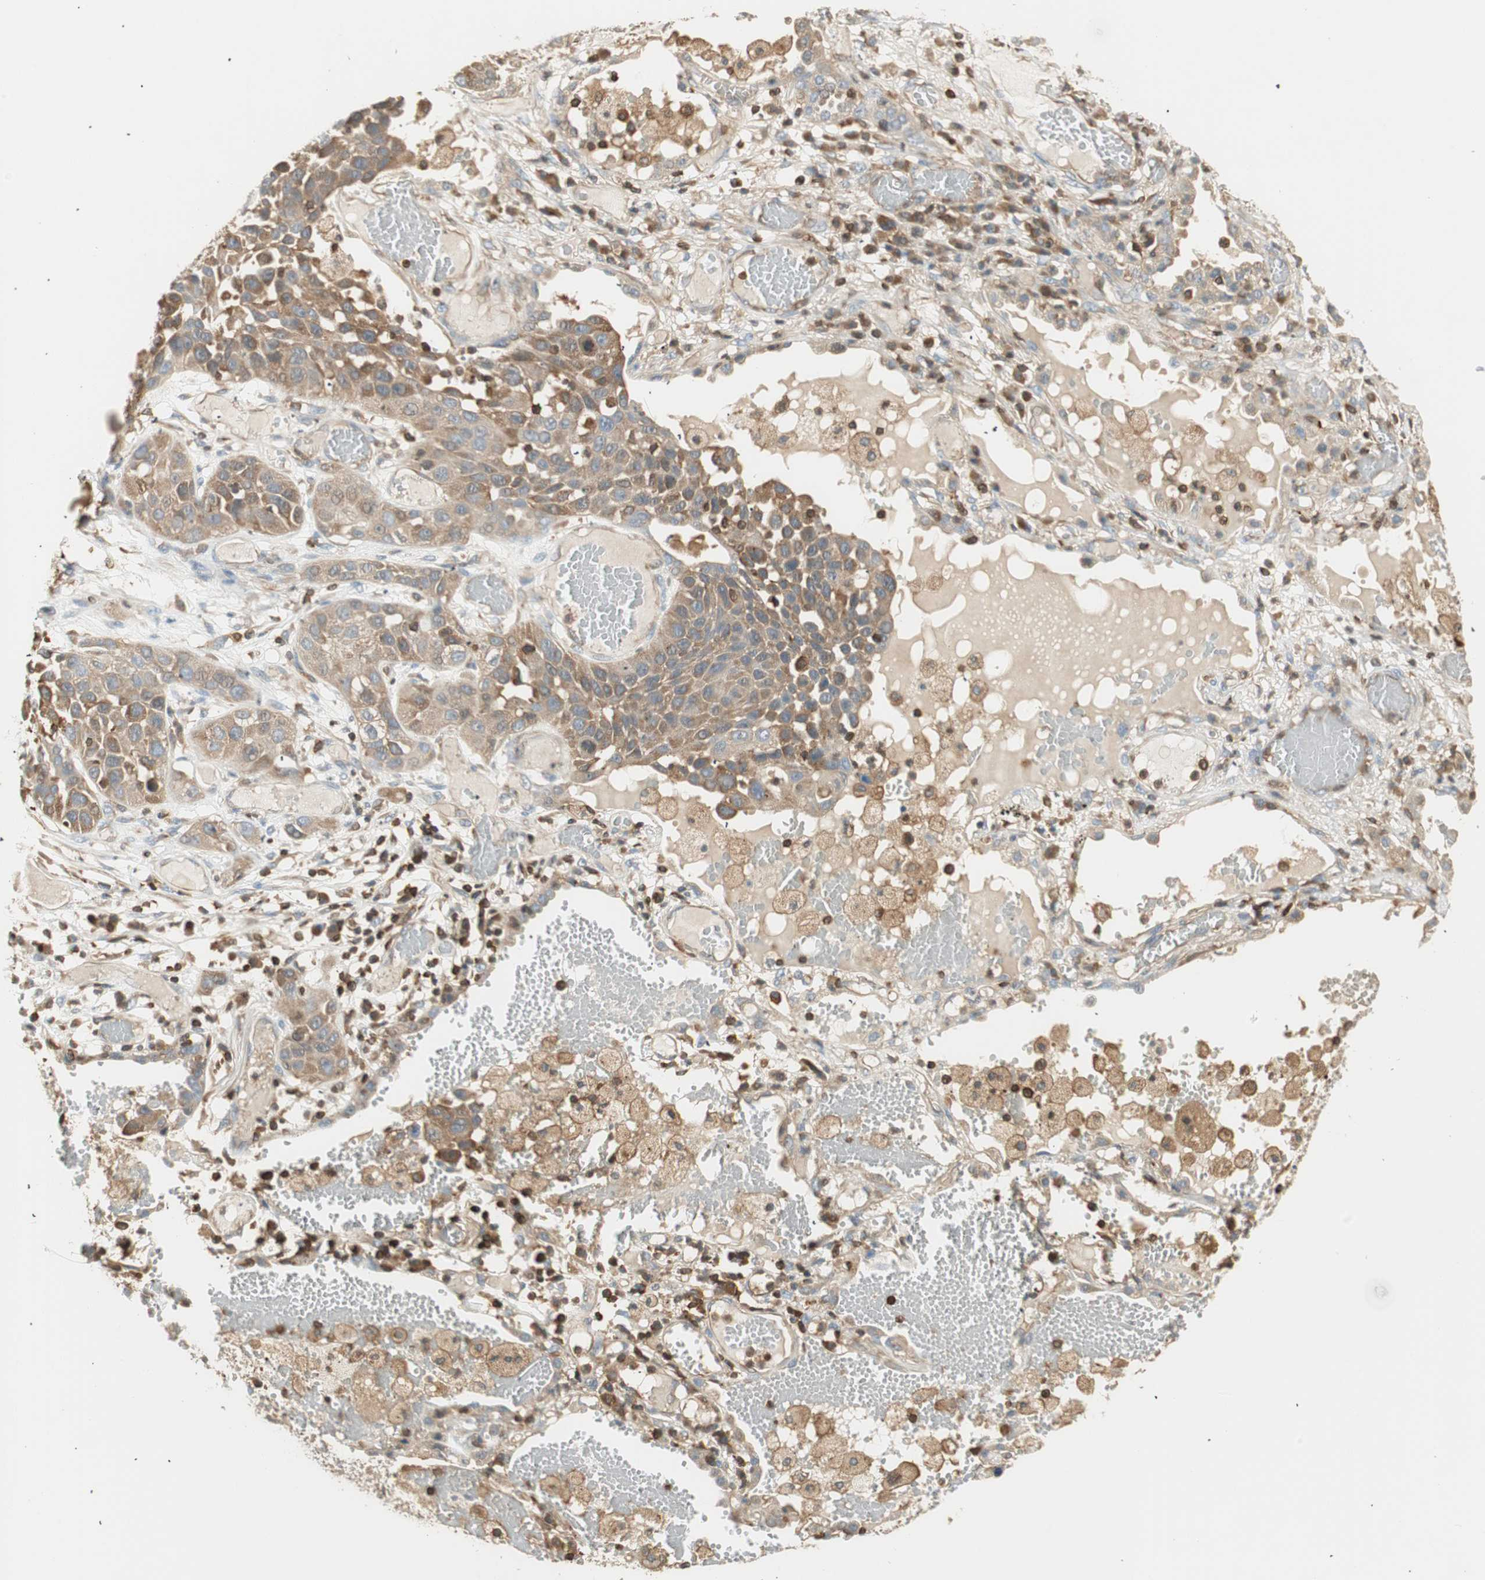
{"staining": {"intensity": "weak", "quantity": ">75%", "location": "cytoplasmic/membranous"}, "tissue": "lung cancer", "cell_type": "Tumor cells", "image_type": "cancer", "snomed": [{"axis": "morphology", "description": "Squamous cell carcinoma, NOS"}, {"axis": "topography", "description": "Lung"}], "caption": "This histopathology image exhibits IHC staining of human lung cancer, with low weak cytoplasmic/membranous positivity in approximately >75% of tumor cells.", "gene": "CRLF3", "patient": {"sex": "male", "age": 71}}